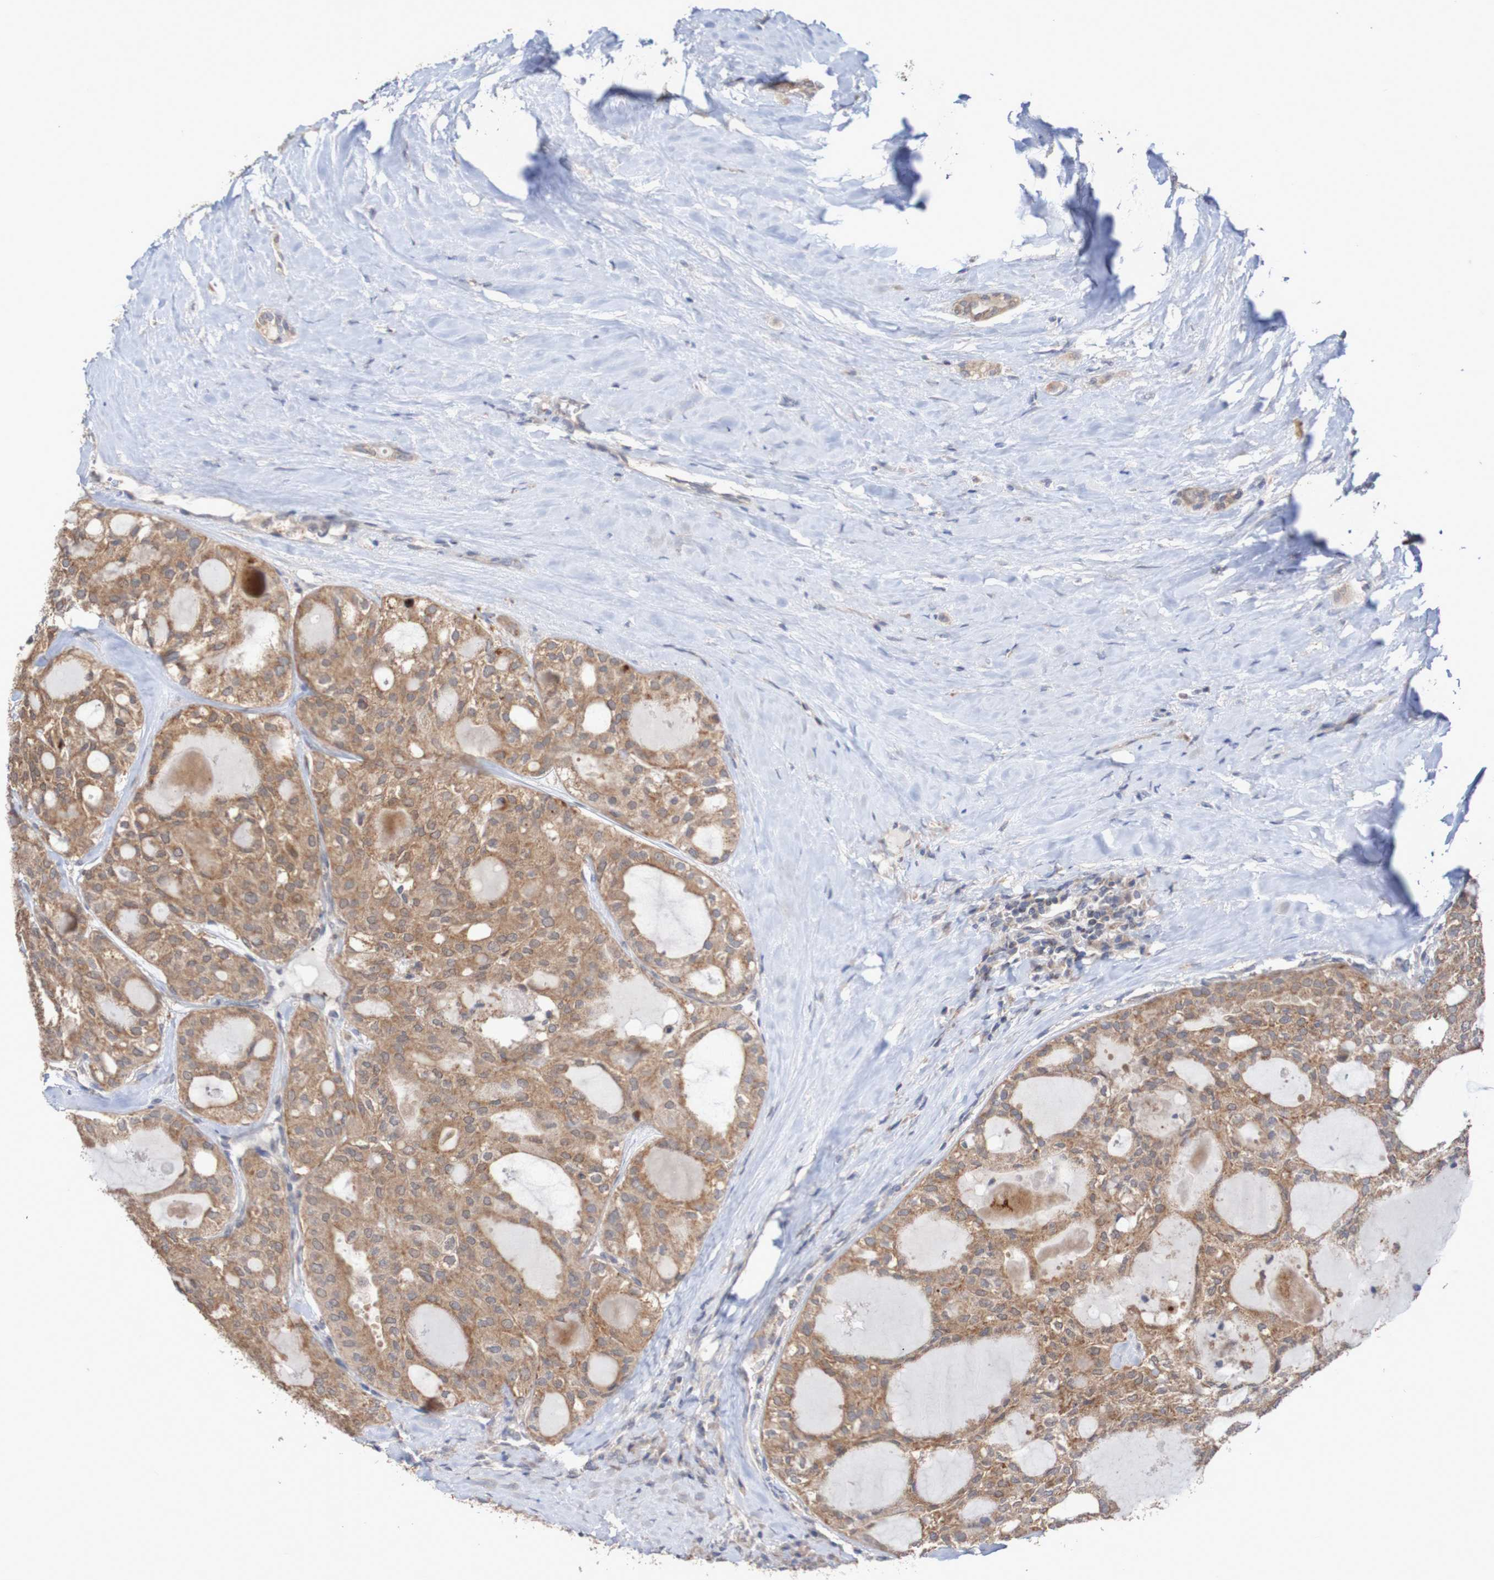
{"staining": {"intensity": "moderate", "quantity": ">75%", "location": "cytoplasmic/membranous"}, "tissue": "thyroid cancer", "cell_type": "Tumor cells", "image_type": "cancer", "snomed": [{"axis": "morphology", "description": "Follicular adenoma carcinoma, NOS"}, {"axis": "topography", "description": "Thyroid gland"}], "caption": "Thyroid follicular adenoma carcinoma stained for a protein (brown) exhibits moderate cytoplasmic/membranous positive staining in about >75% of tumor cells.", "gene": "C3orf18", "patient": {"sex": "male", "age": 75}}